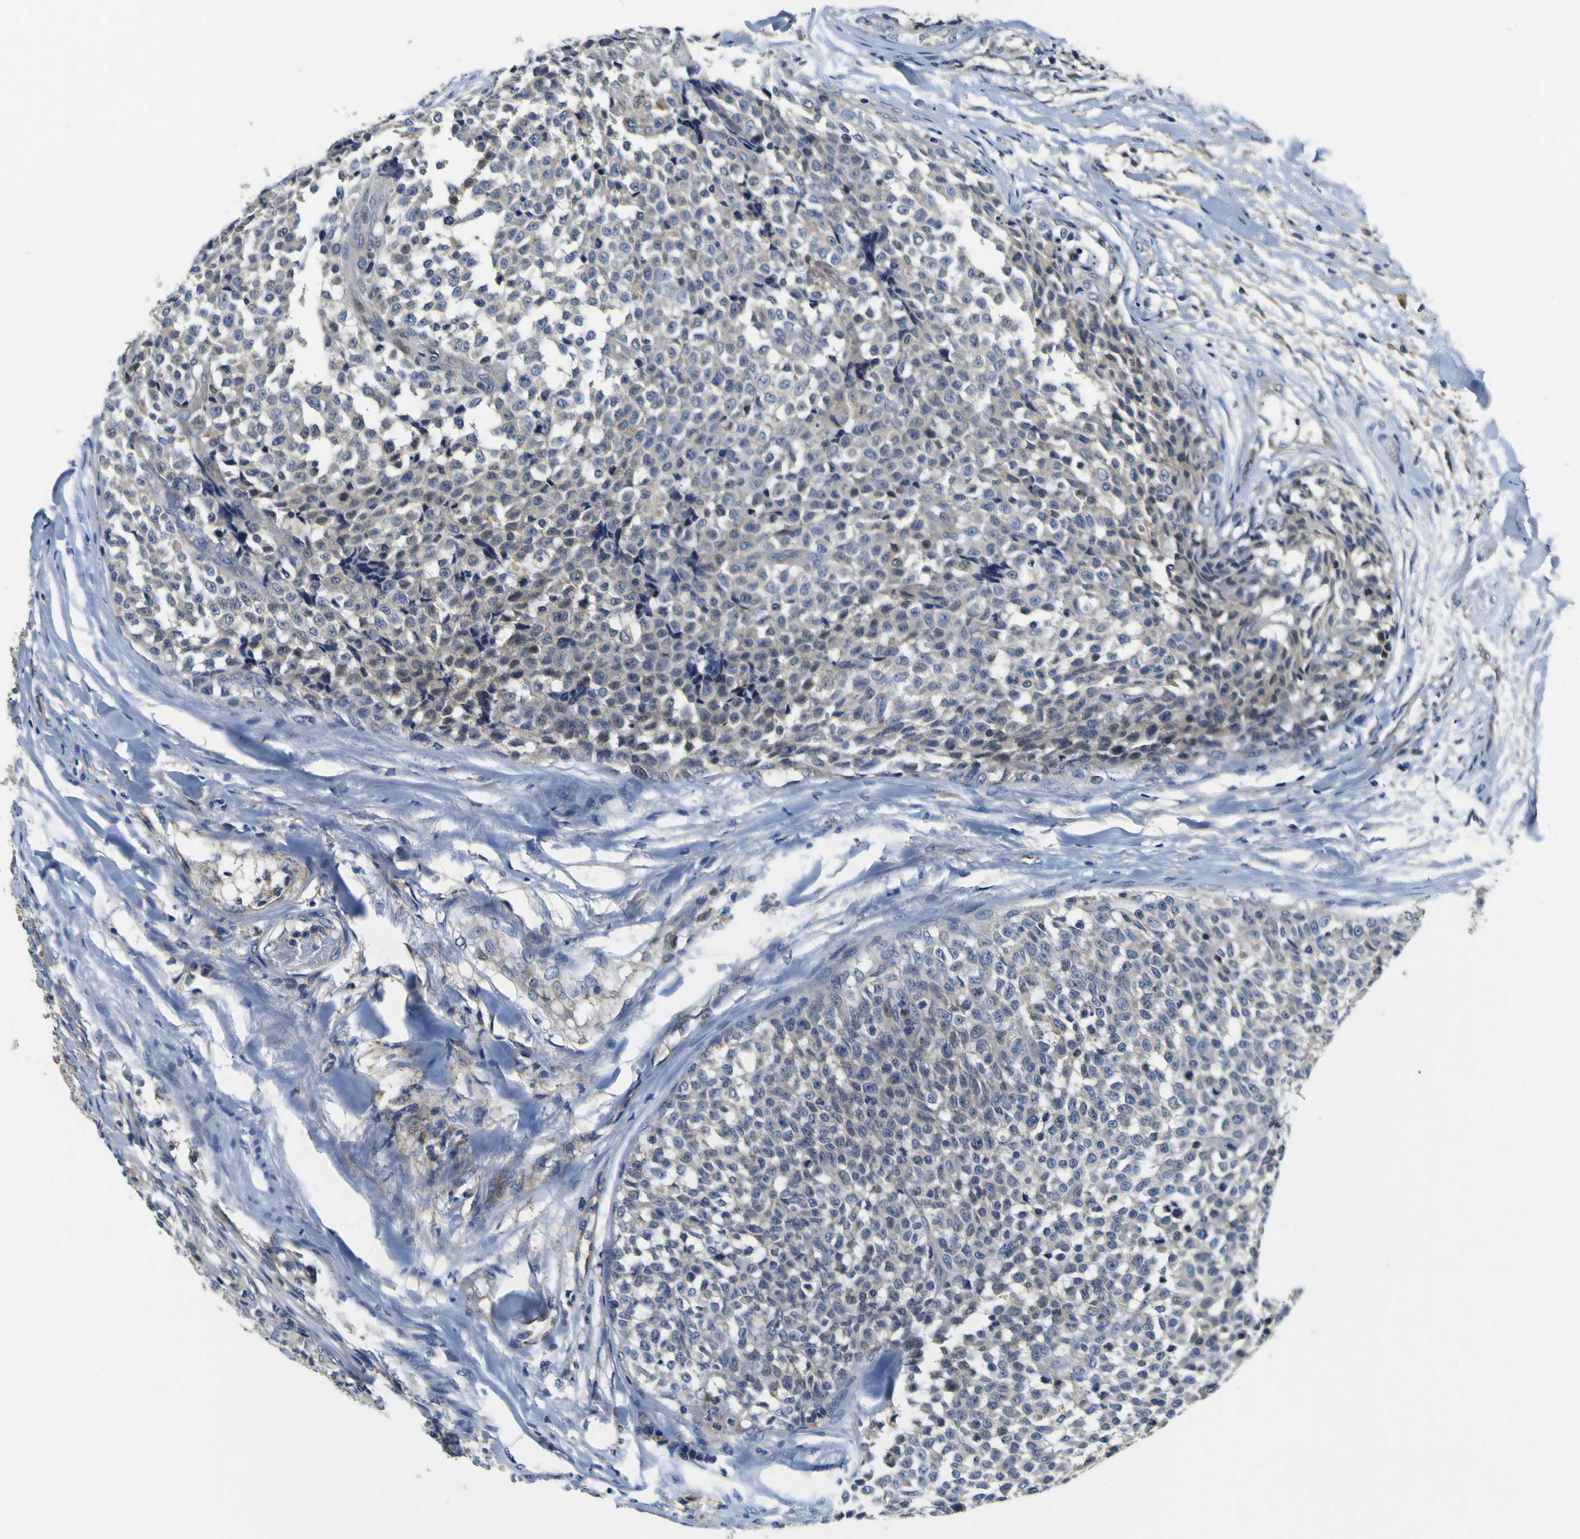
{"staining": {"intensity": "negative", "quantity": "none", "location": "none"}, "tissue": "testis cancer", "cell_type": "Tumor cells", "image_type": "cancer", "snomed": [{"axis": "morphology", "description": "Seminoma, NOS"}, {"axis": "topography", "description": "Testis"}], "caption": "Tumor cells are negative for brown protein staining in seminoma (testis).", "gene": "EPHB4", "patient": {"sex": "male", "age": 59}}